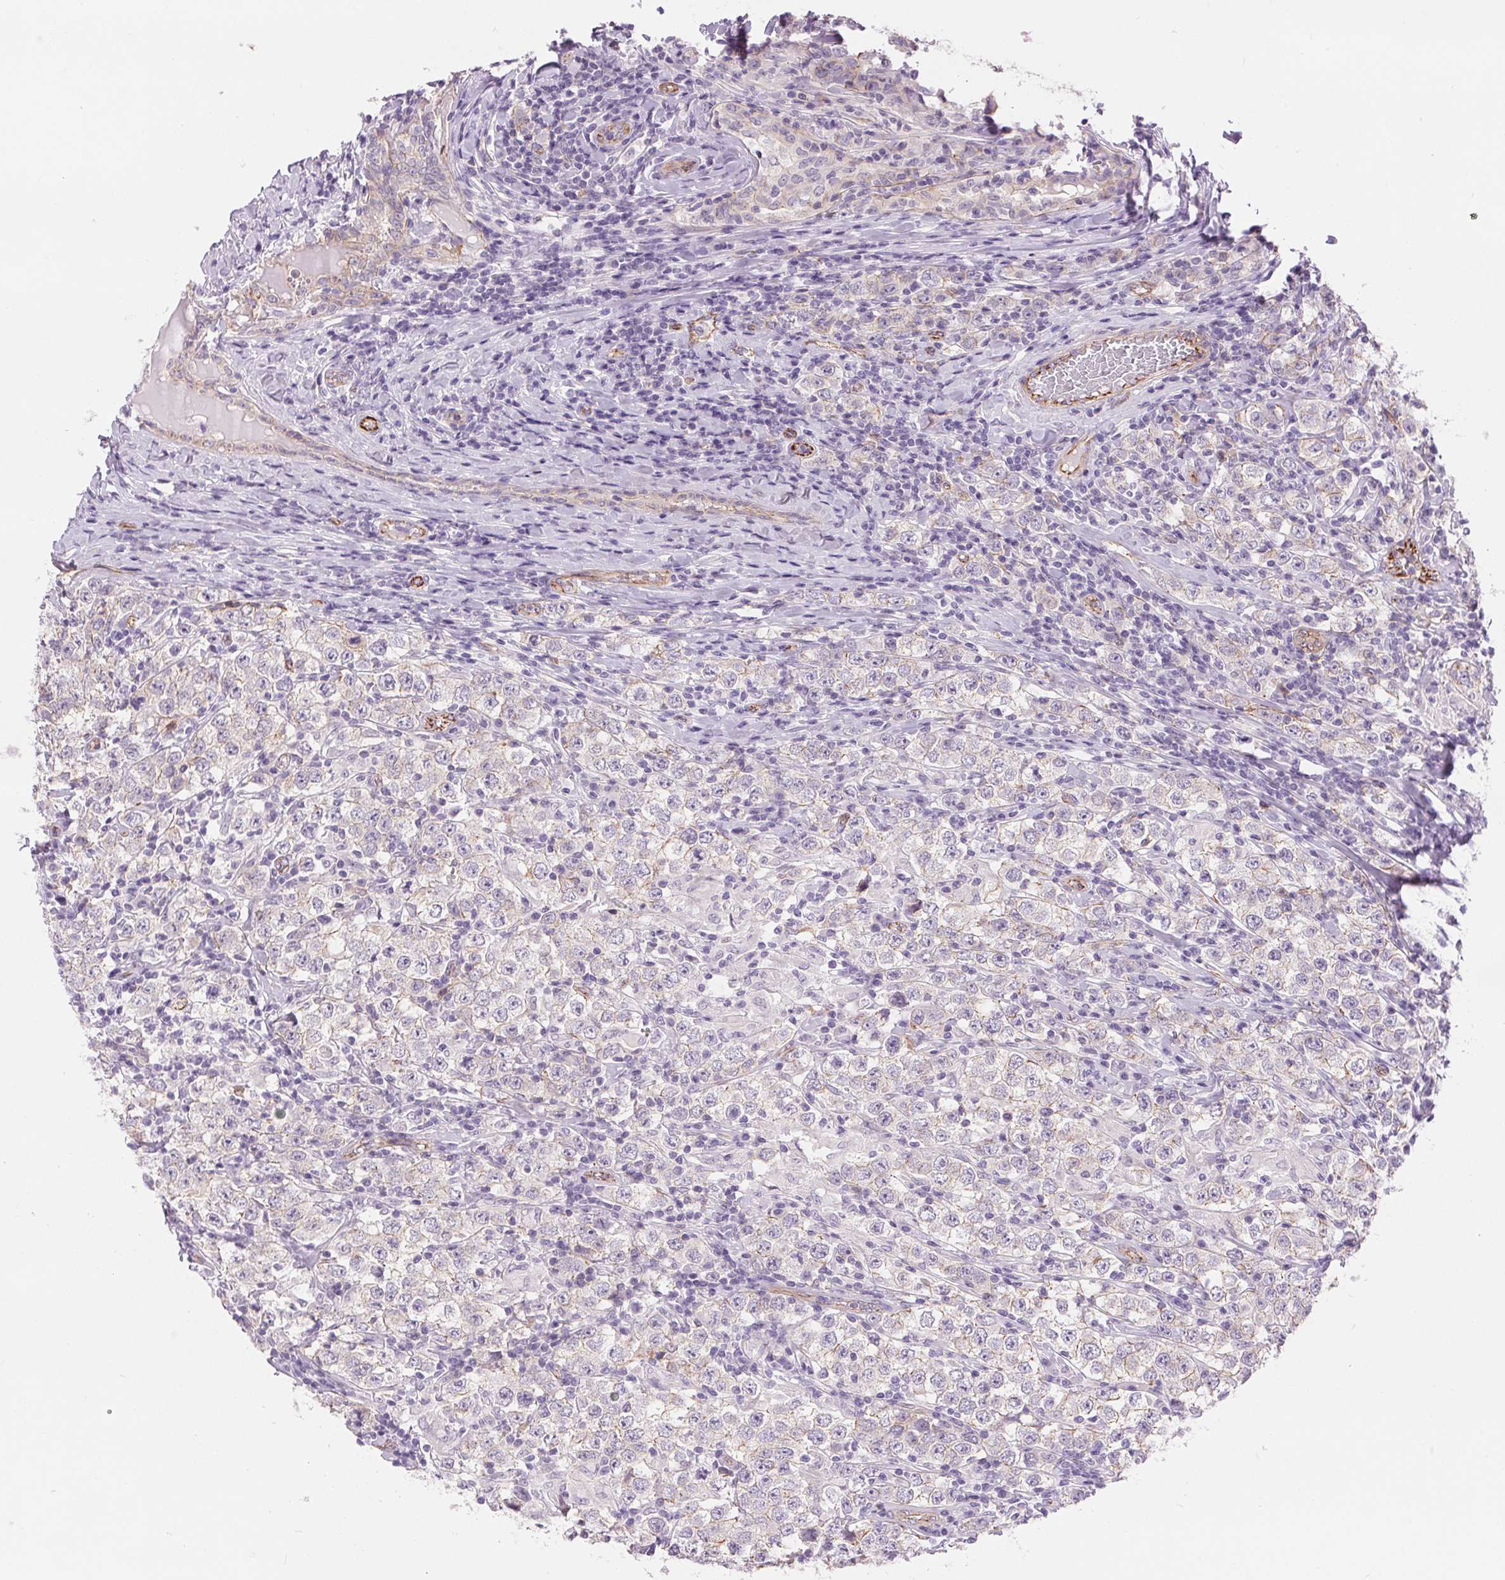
{"staining": {"intensity": "negative", "quantity": "none", "location": "none"}, "tissue": "testis cancer", "cell_type": "Tumor cells", "image_type": "cancer", "snomed": [{"axis": "morphology", "description": "Seminoma, NOS"}, {"axis": "morphology", "description": "Carcinoma, Embryonal, NOS"}, {"axis": "topography", "description": "Testis"}], "caption": "High power microscopy histopathology image of an IHC image of testis seminoma, revealing no significant expression in tumor cells.", "gene": "DIXDC1", "patient": {"sex": "male", "age": 41}}